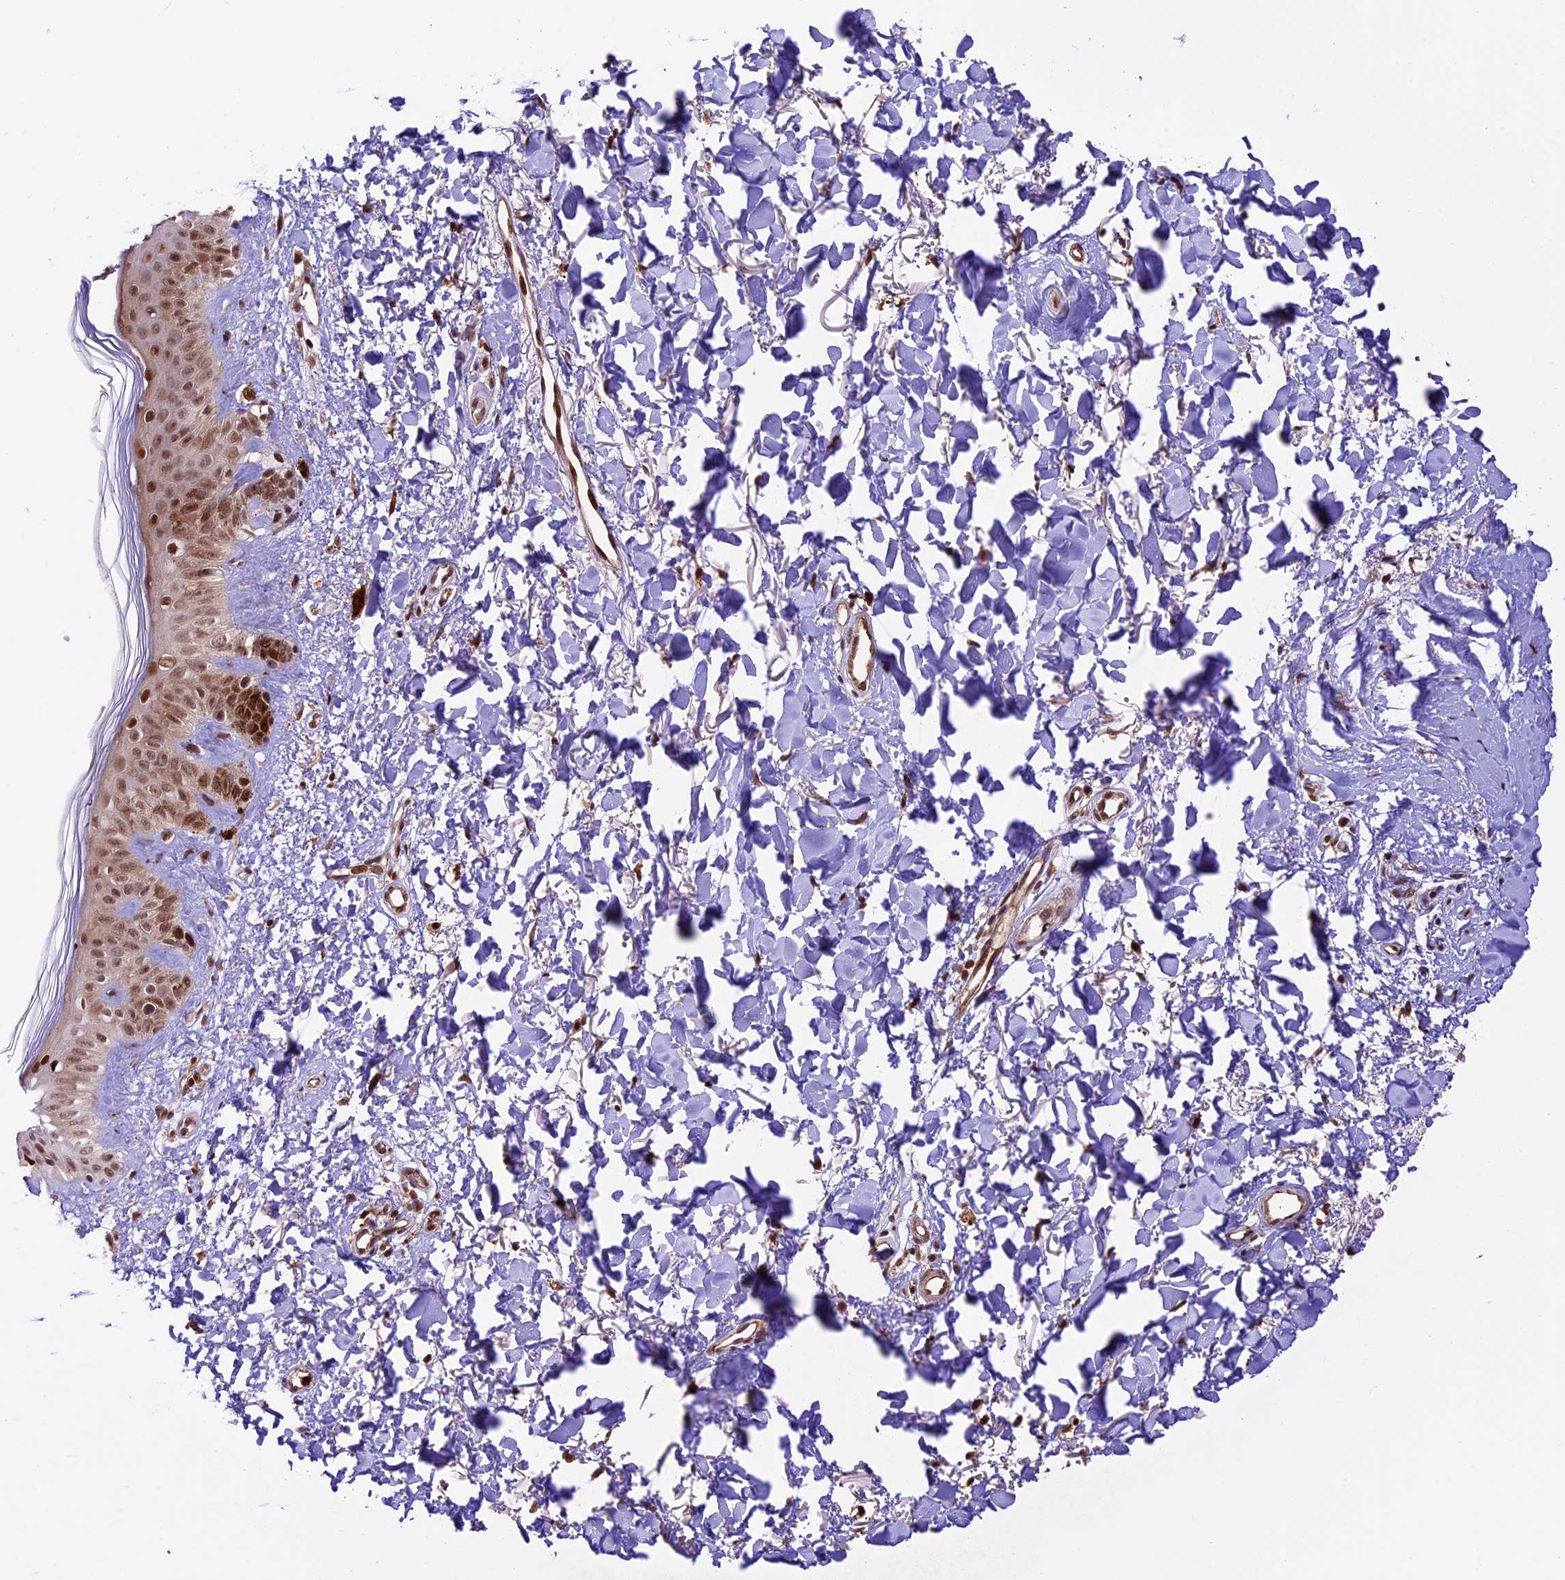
{"staining": {"intensity": "moderate", "quantity": ">75%", "location": "cytoplasmic/membranous,nuclear"}, "tissue": "skin", "cell_type": "Fibroblasts", "image_type": "normal", "snomed": [{"axis": "morphology", "description": "Normal tissue, NOS"}, {"axis": "topography", "description": "Skin"}], "caption": "Fibroblasts show medium levels of moderate cytoplasmic/membranous,nuclear staining in about >75% of cells in benign skin.", "gene": "DHX38", "patient": {"sex": "female", "age": 58}}